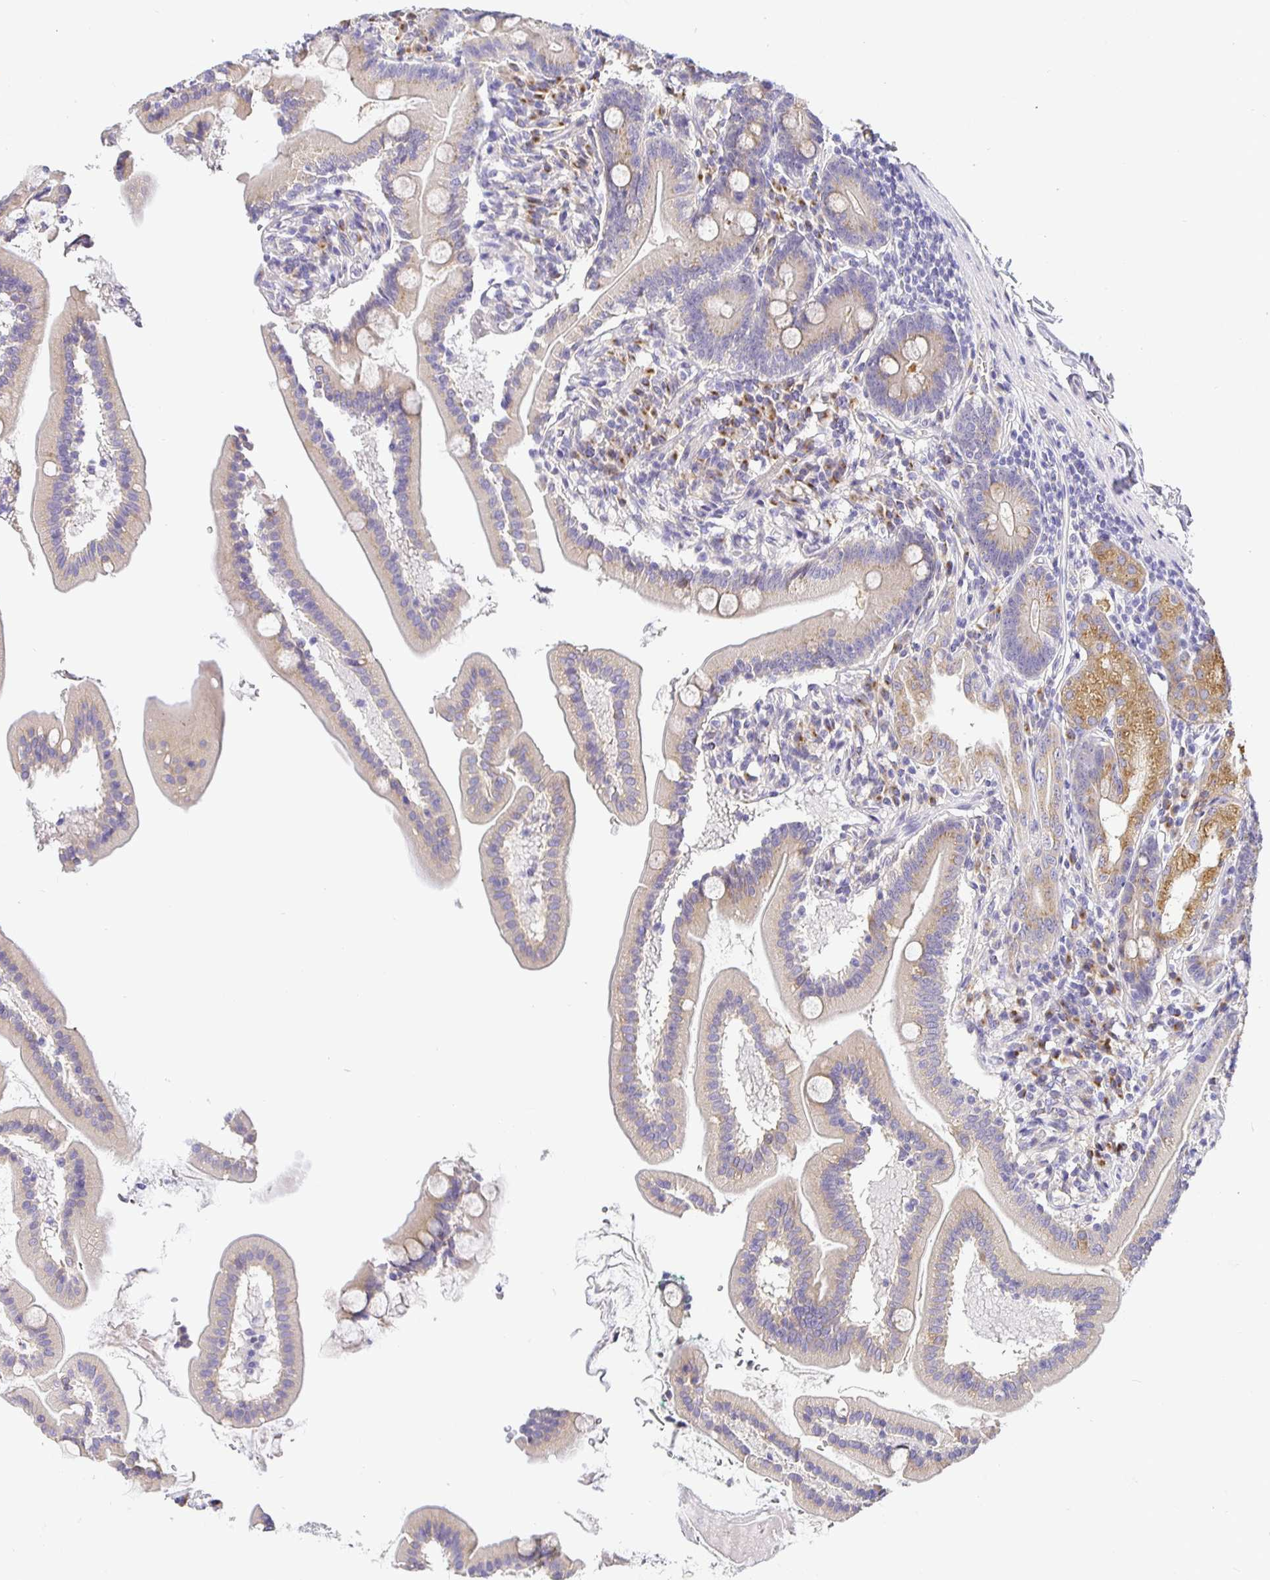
{"staining": {"intensity": "weak", "quantity": "25%-75%", "location": "cytoplasmic/membranous"}, "tissue": "duodenum", "cell_type": "Glandular cells", "image_type": "normal", "snomed": [{"axis": "morphology", "description": "Normal tissue, NOS"}, {"axis": "topography", "description": "Duodenum"}], "caption": "Immunohistochemical staining of unremarkable duodenum displays weak cytoplasmic/membranous protein expression in about 25%-75% of glandular cells. (DAB (3,3'-diaminobenzidine) IHC, brown staining for protein, blue staining for nuclei).", "gene": "OPALIN", "patient": {"sex": "female", "age": 67}}